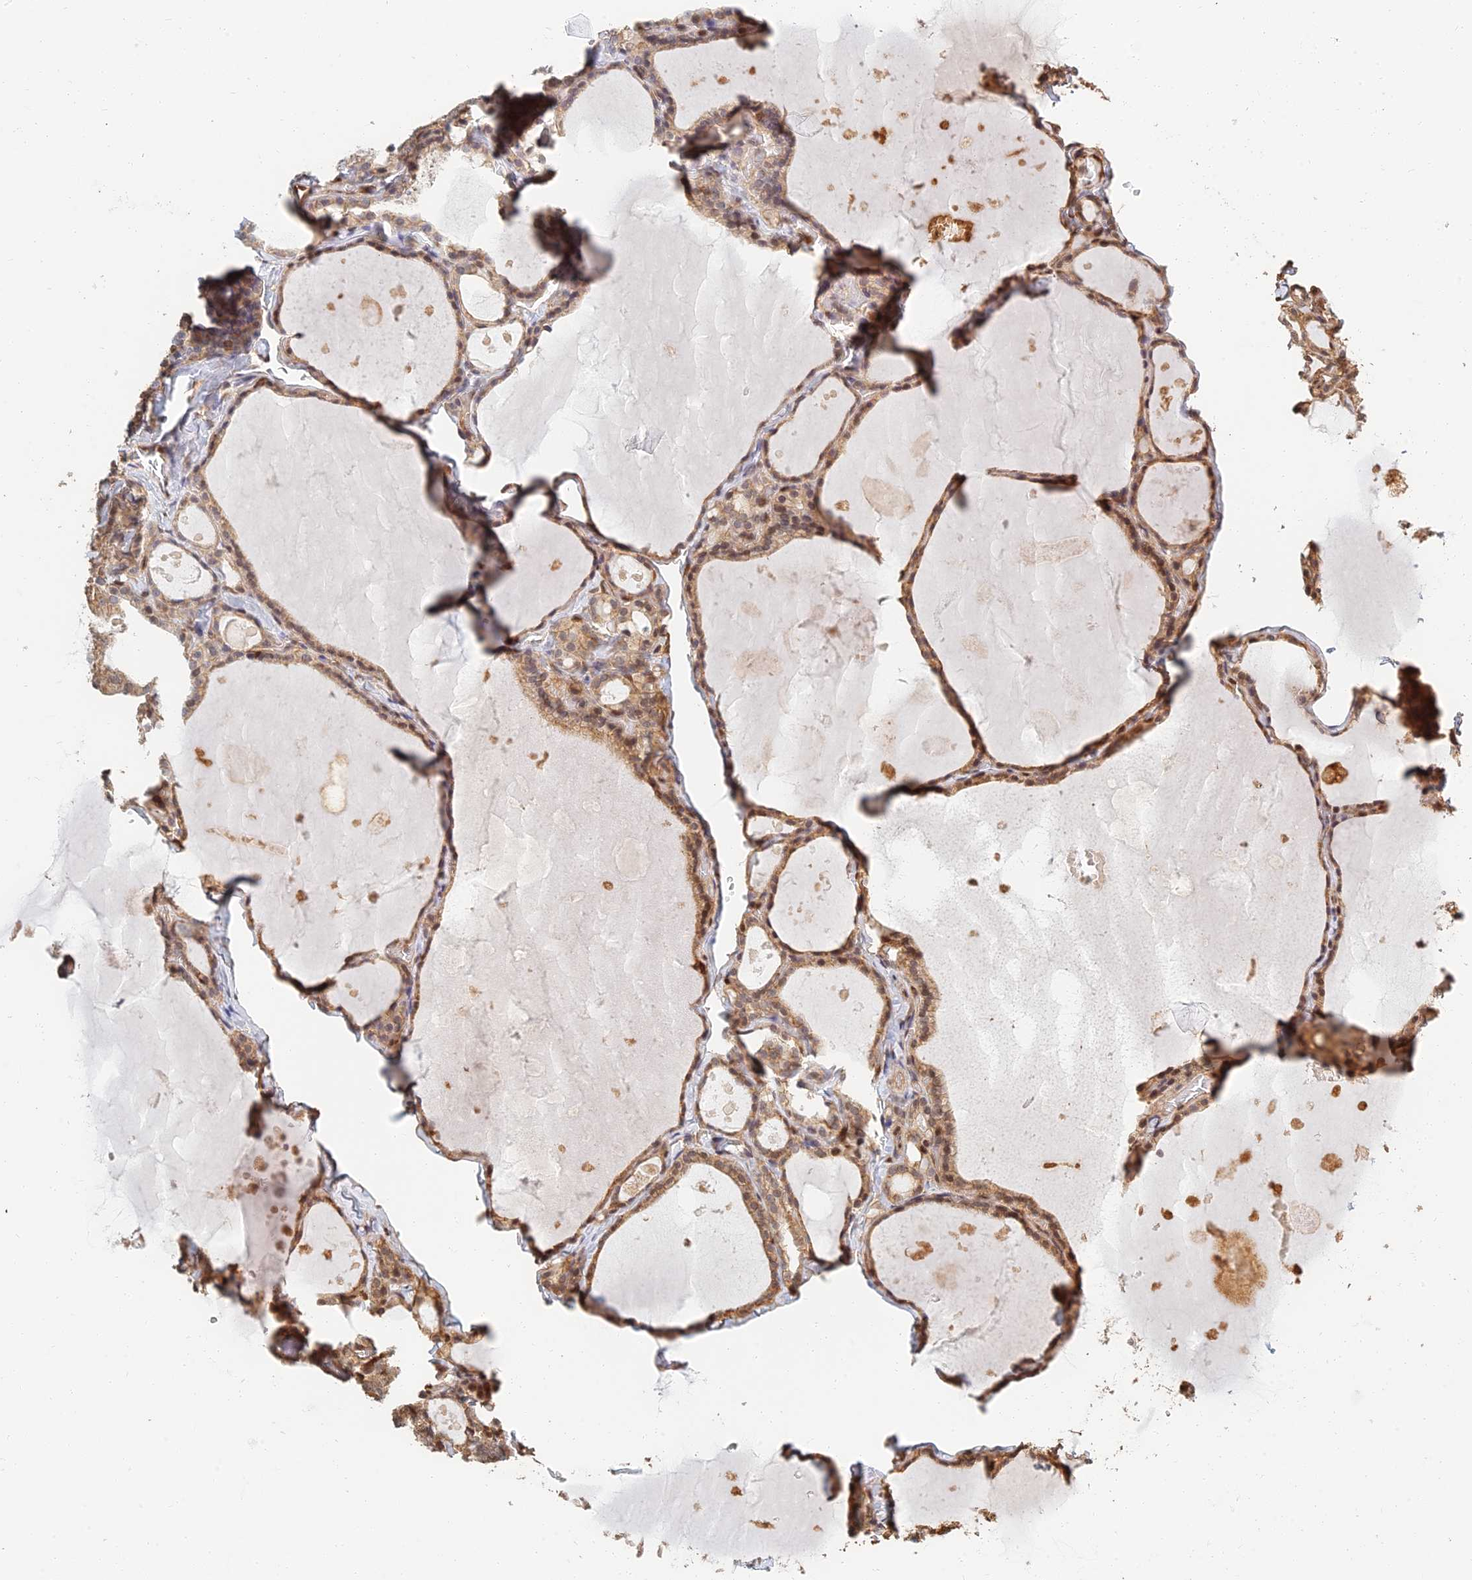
{"staining": {"intensity": "moderate", "quantity": ">75%", "location": "cytoplasmic/membranous"}, "tissue": "thyroid gland", "cell_type": "Glandular cells", "image_type": "normal", "snomed": [{"axis": "morphology", "description": "Normal tissue, NOS"}, {"axis": "topography", "description": "Thyroid gland"}], "caption": "Glandular cells display medium levels of moderate cytoplasmic/membranous staining in approximately >75% of cells in unremarkable thyroid gland.", "gene": "LRRN3", "patient": {"sex": "male", "age": 56}}